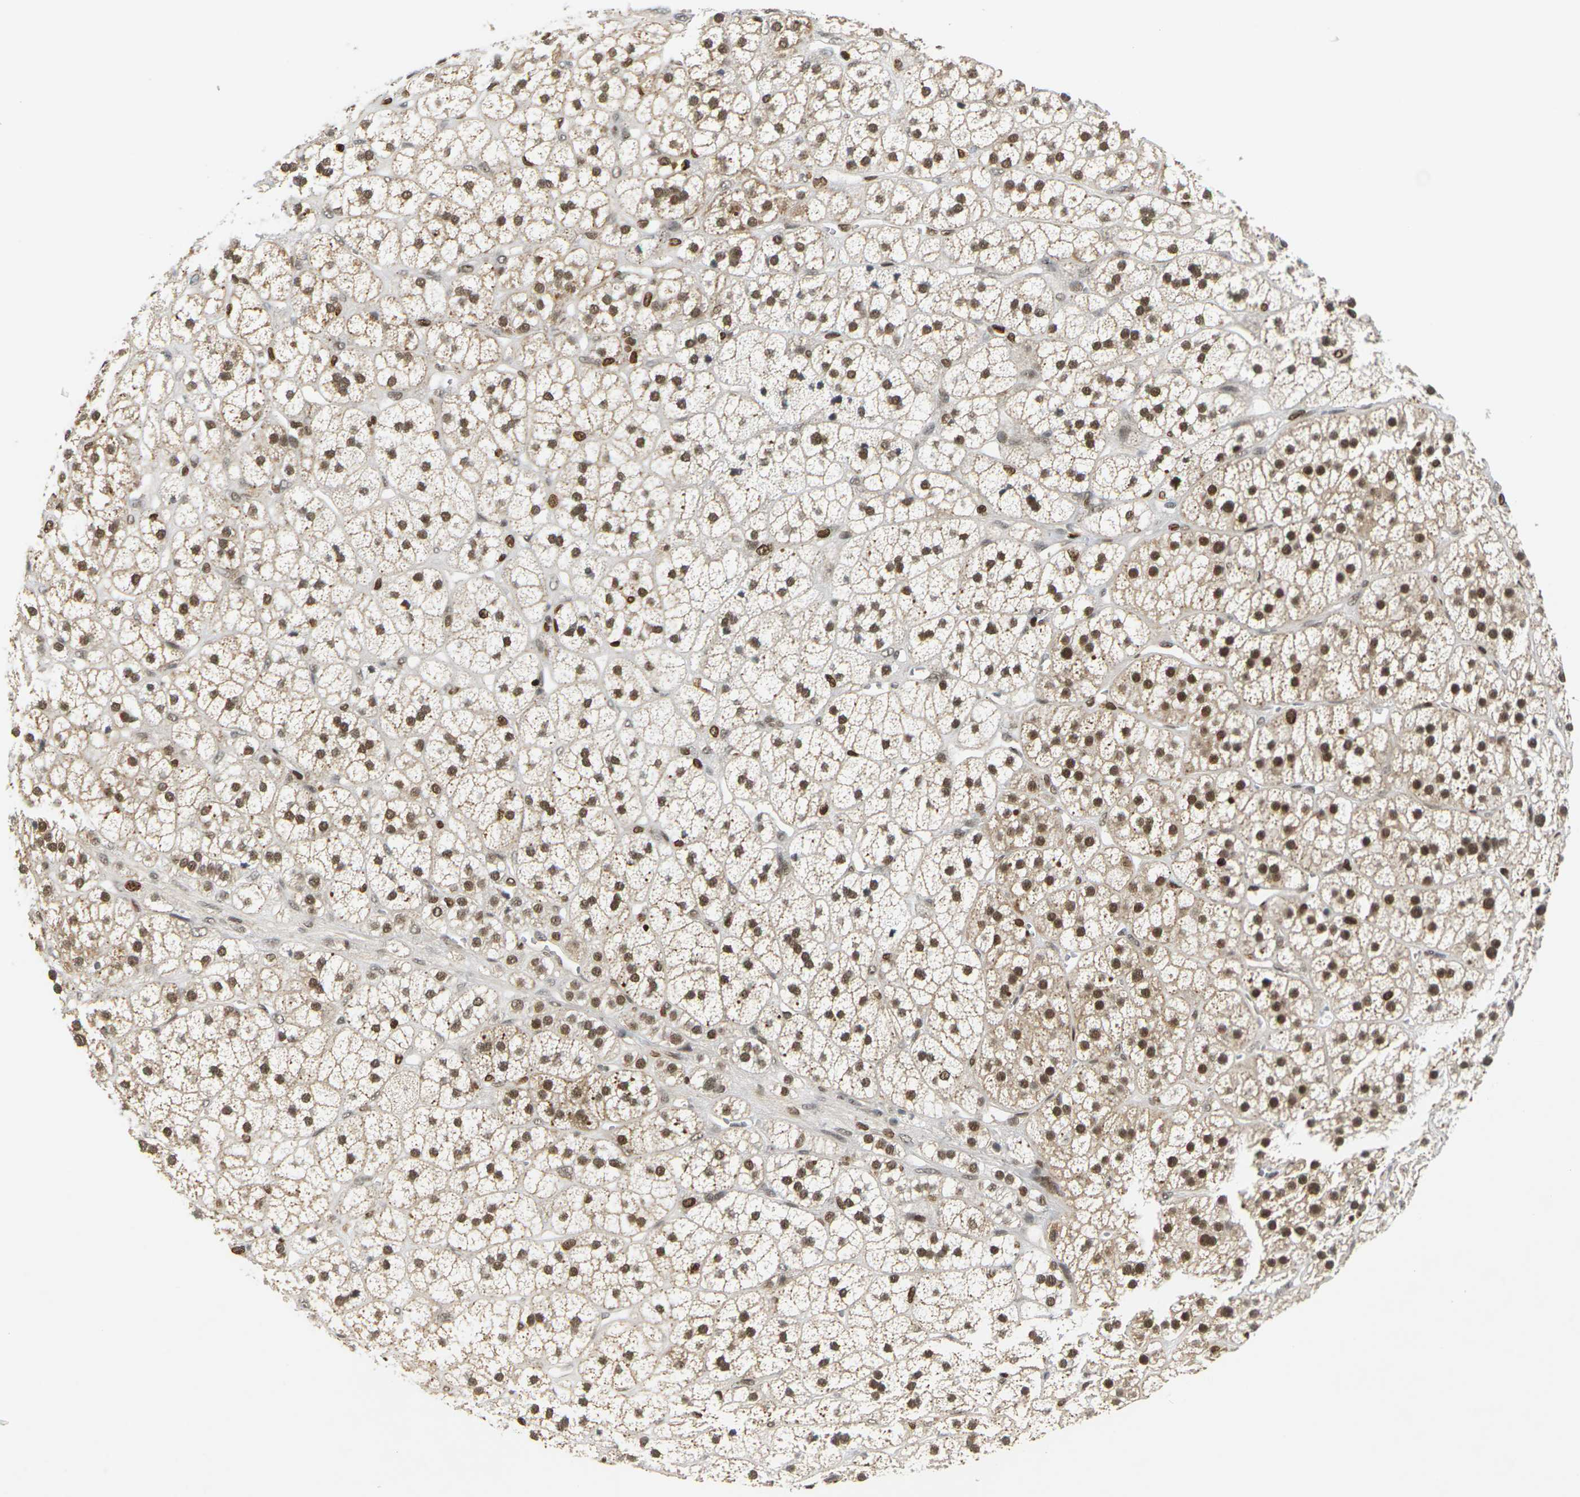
{"staining": {"intensity": "moderate", "quantity": ">75%", "location": "cytoplasmic/membranous,nuclear"}, "tissue": "adrenal gland", "cell_type": "Glandular cells", "image_type": "normal", "snomed": [{"axis": "morphology", "description": "Normal tissue, NOS"}, {"axis": "topography", "description": "Adrenal gland"}], "caption": "High-power microscopy captured an immunohistochemistry photomicrograph of normal adrenal gland, revealing moderate cytoplasmic/membranous,nuclear staining in about >75% of glandular cells. Nuclei are stained in blue.", "gene": "NELFA", "patient": {"sex": "male", "age": 56}}